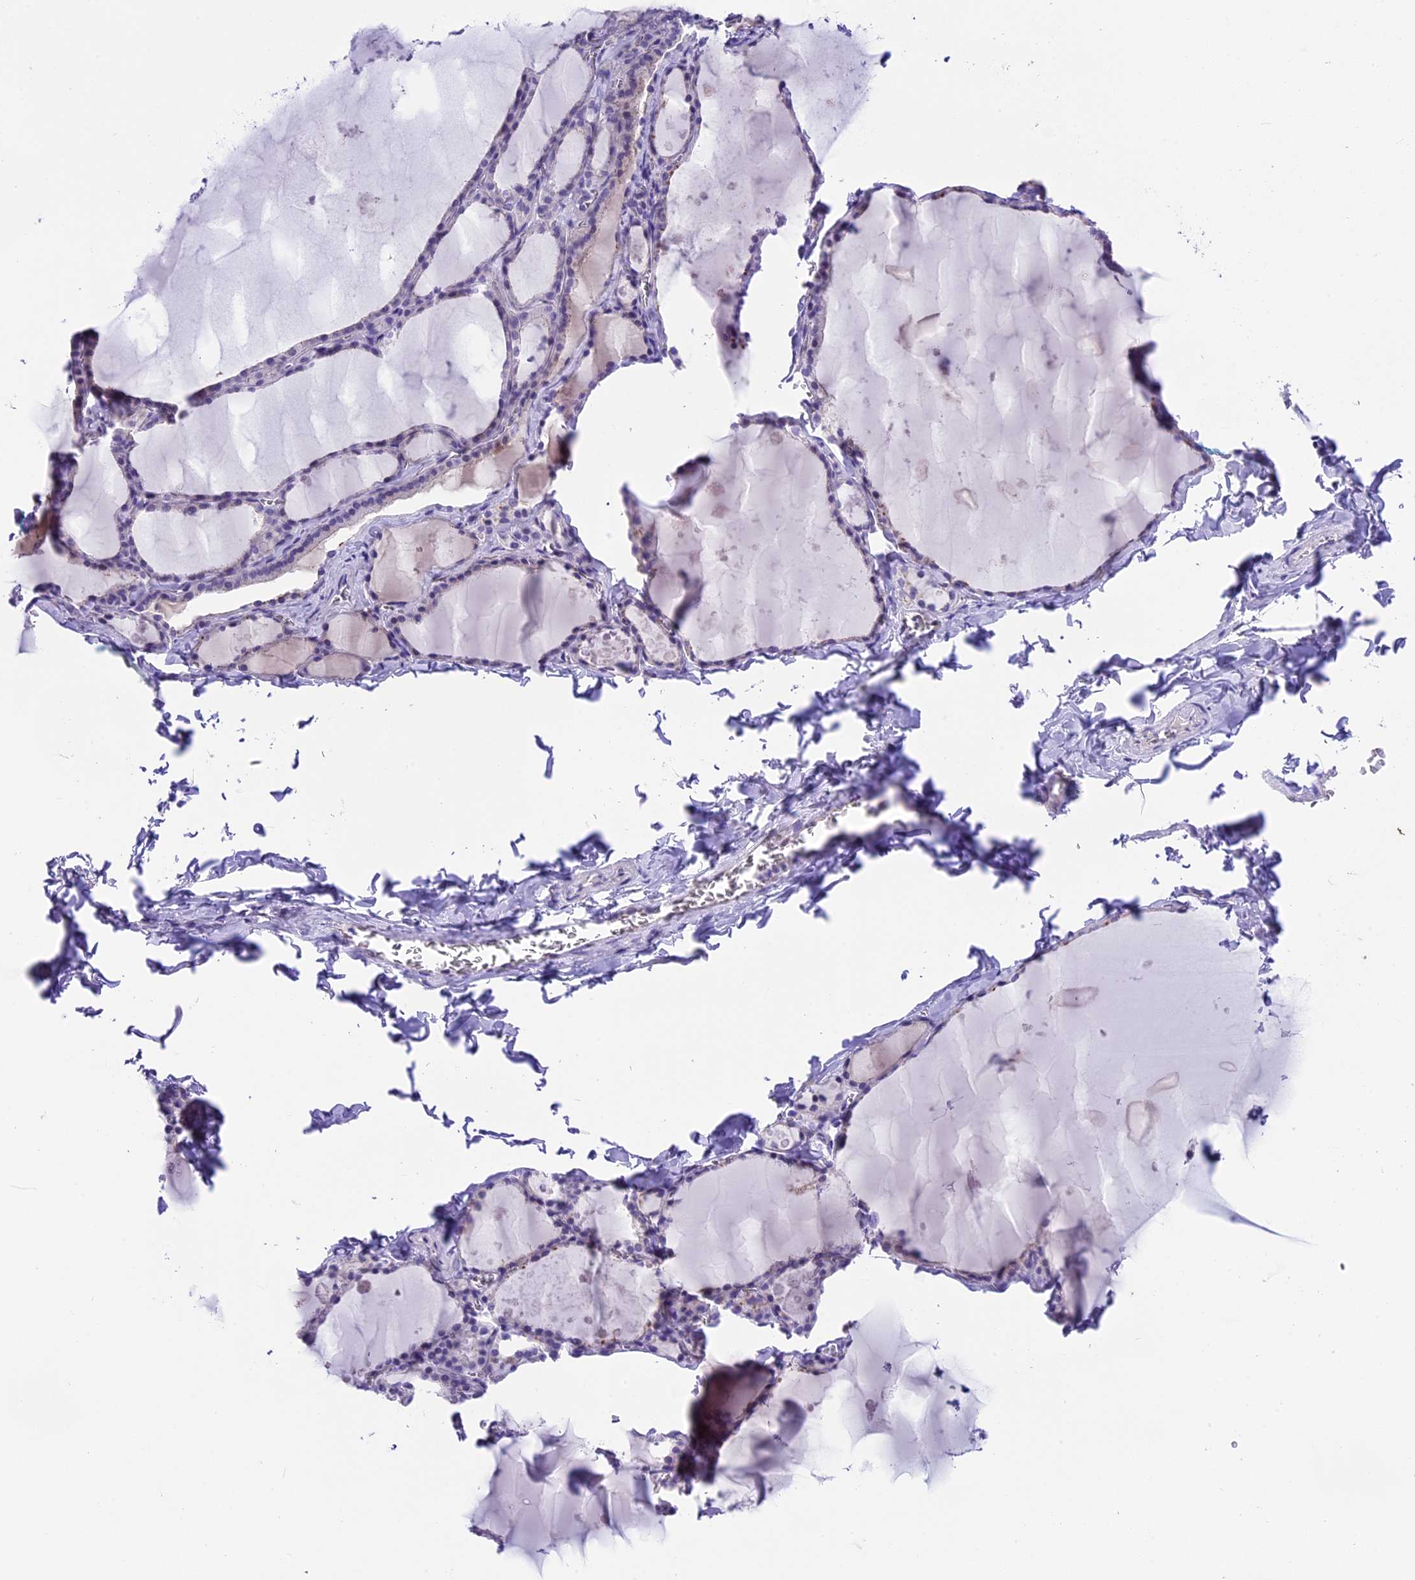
{"staining": {"intensity": "negative", "quantity": "none", "location": "none"}, "tissue": "thyroid gland", "cell_type": "Glandular cells", "image_type": "normal", "snomed": [{"axis": "morphology", "description": "Normal tissue, NOS"}, {"axis": "topography", "description": "Thyroid gland"}], "caption": "Thyroid gland stained for a protein using immunohistochemistry shows no expression glandular cells.", "gene": "PRR15", "patient": {"sex": "male", "age": 56}}